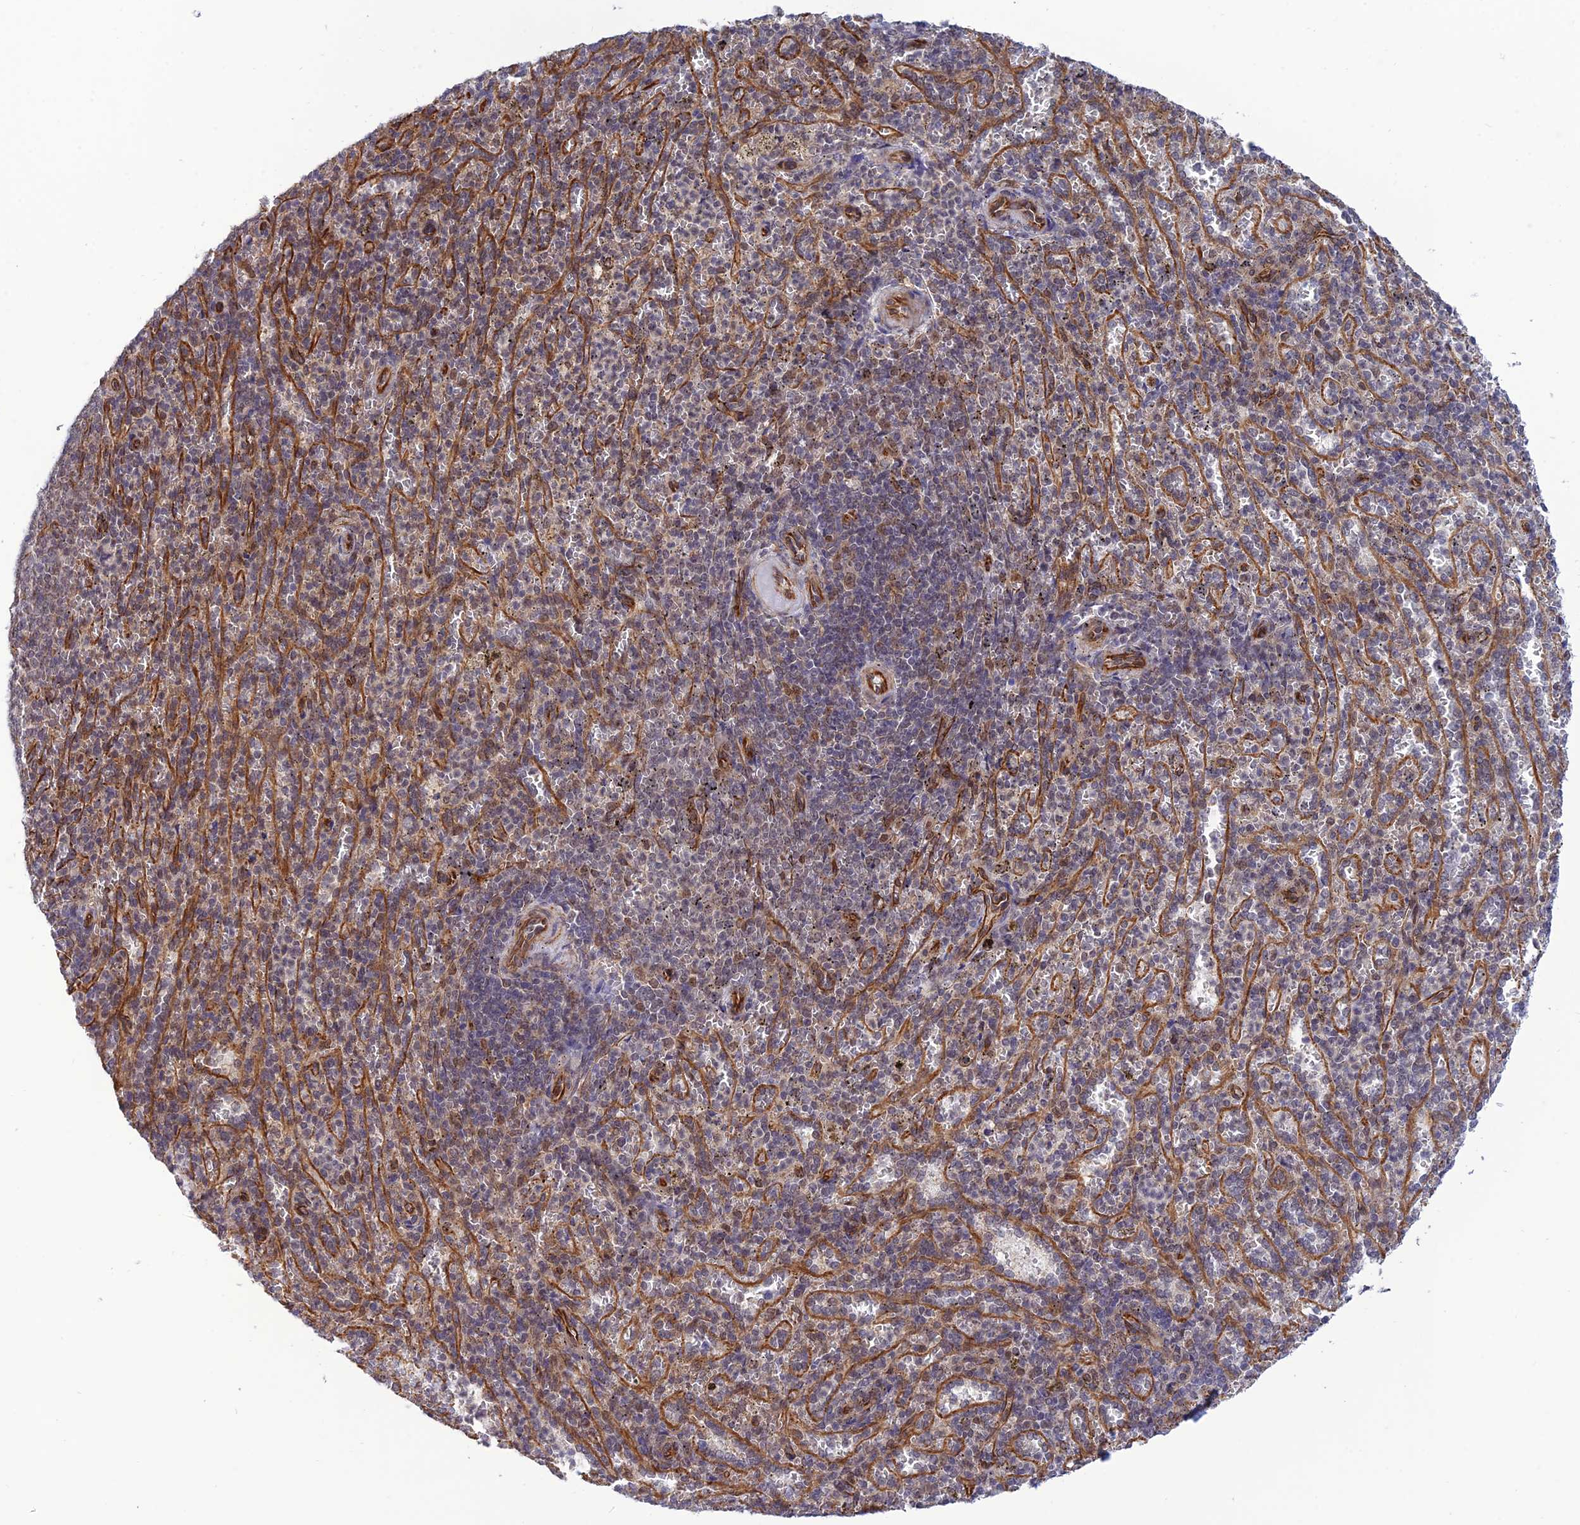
{"staining": {"intensity": "weak", "quantity": "<25%", "location": "cytoplasmic/membranous"}, "tissue": "spleen", "cell_type": "Cells in red pulp", "image_type": "normal", "snomed": [{"axis": "morphology", "description": "Normal tissue, NOS"}, {"axis": "topography", "description": "Spleen"}], "caption": "The micrograph reveals no staining of cells in red pulp in benign spleen.", "gene": "PAGR1", "patient": {"sex": "female", "age": 21}}